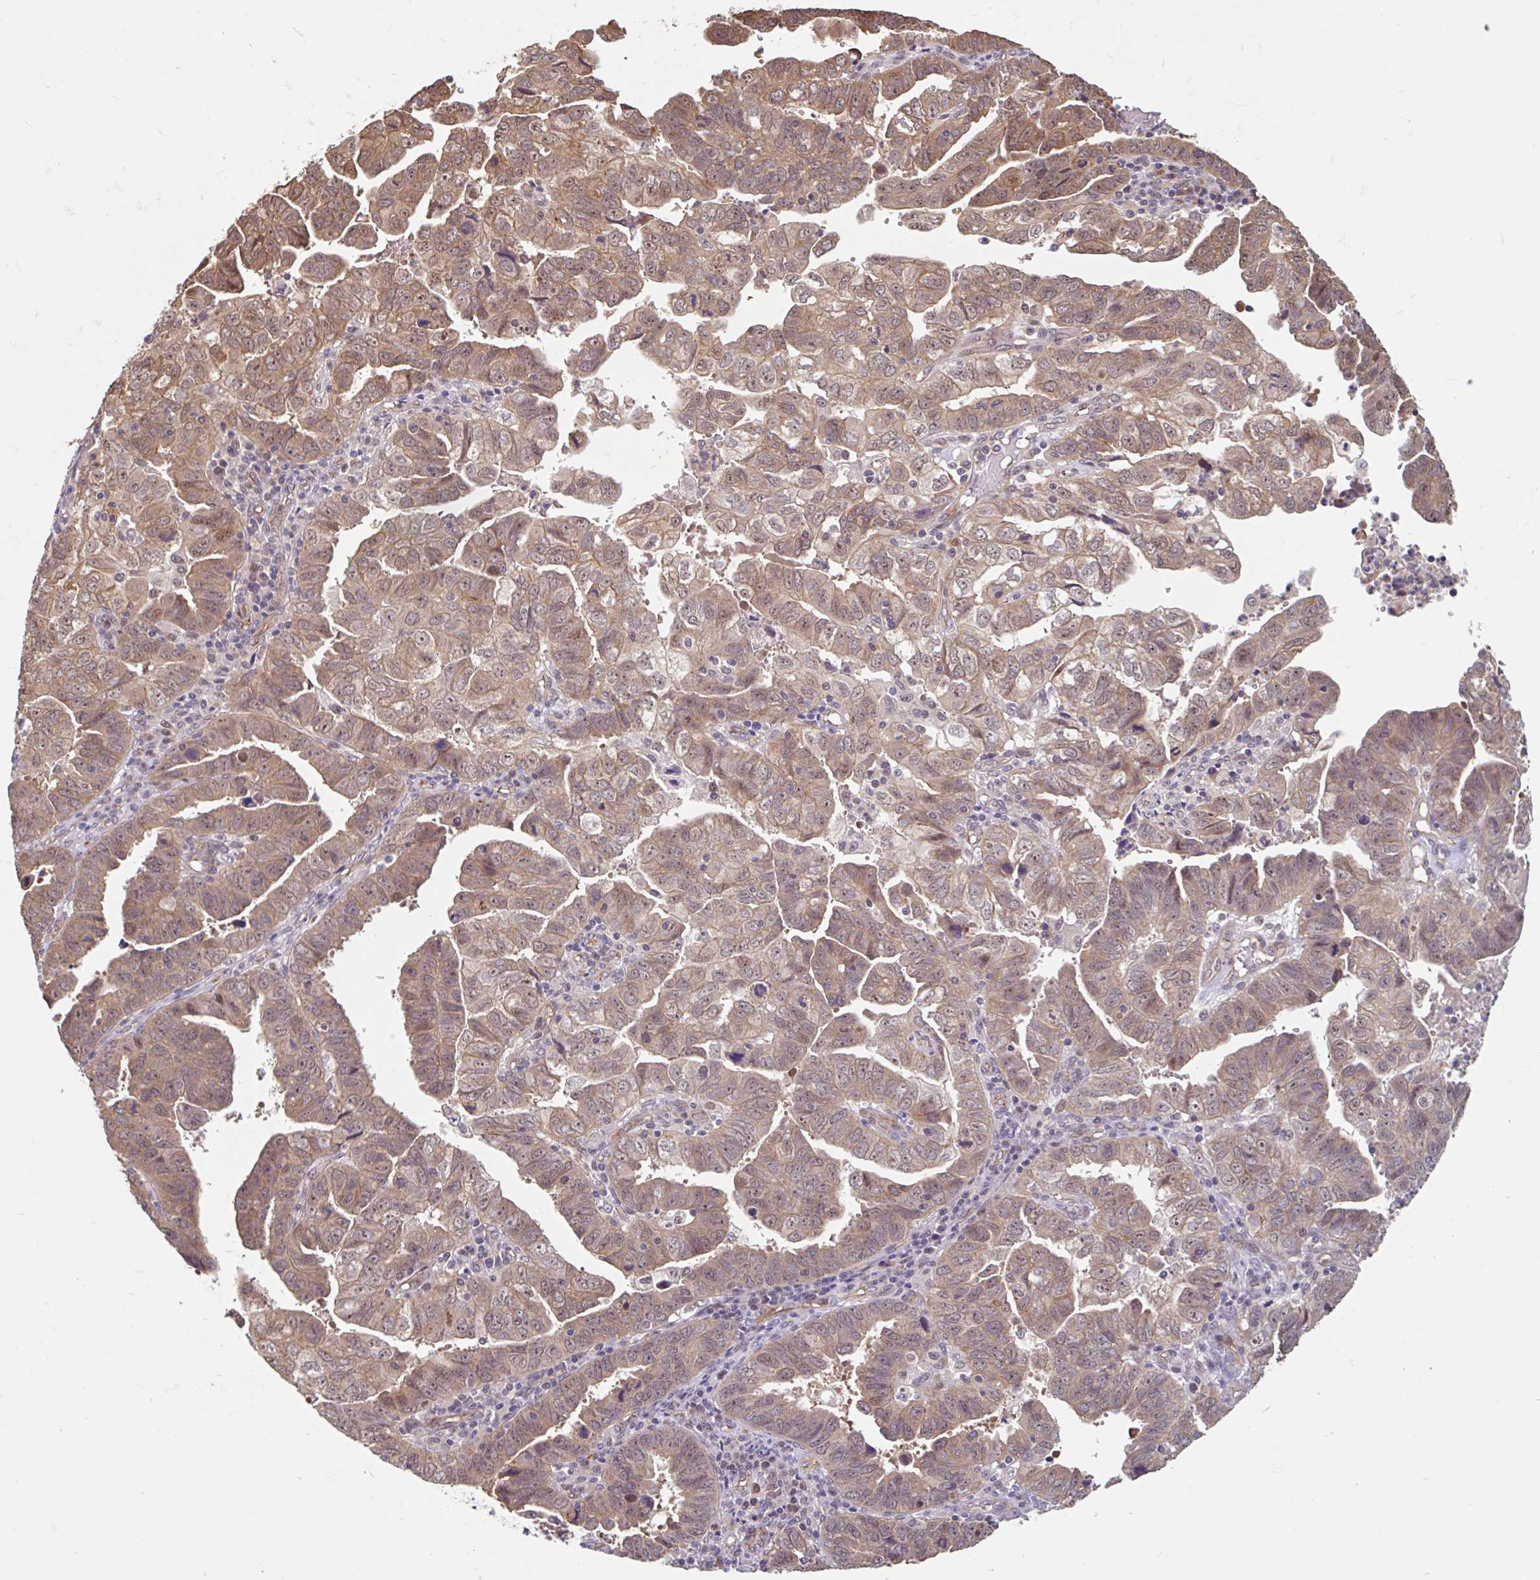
{"staining": {"intensity": "moderate", "quantity": ">75%", "location": "cytoplasmic/membranous,nuclear"}, "tissue": "endometrial cancer", "cell_type": "Tumor cells", "image_type": "cancer", "snomed": [{"axis": "morphology", "description": "Adenocarcinoma, NOS"}, {"axis": "topography", "description": "Uterus"}], "caption": "Immunohistochemistry staining of endometrial cancer, which demonstrates medium levels of moderate cytoplasmic/membranous and nuclear expression in about >75% of tumor cells indicating moderate cytoplasmic/membranous and nuclear protein positivity. The staining was performed using DAB (3,3'-diaminobenzidine) (brown) for protein detection and nuclei were counterstained in hematoxylin (blue).", "gene": "STYXL1", "patient": {"sex": "female", "age": 62}}